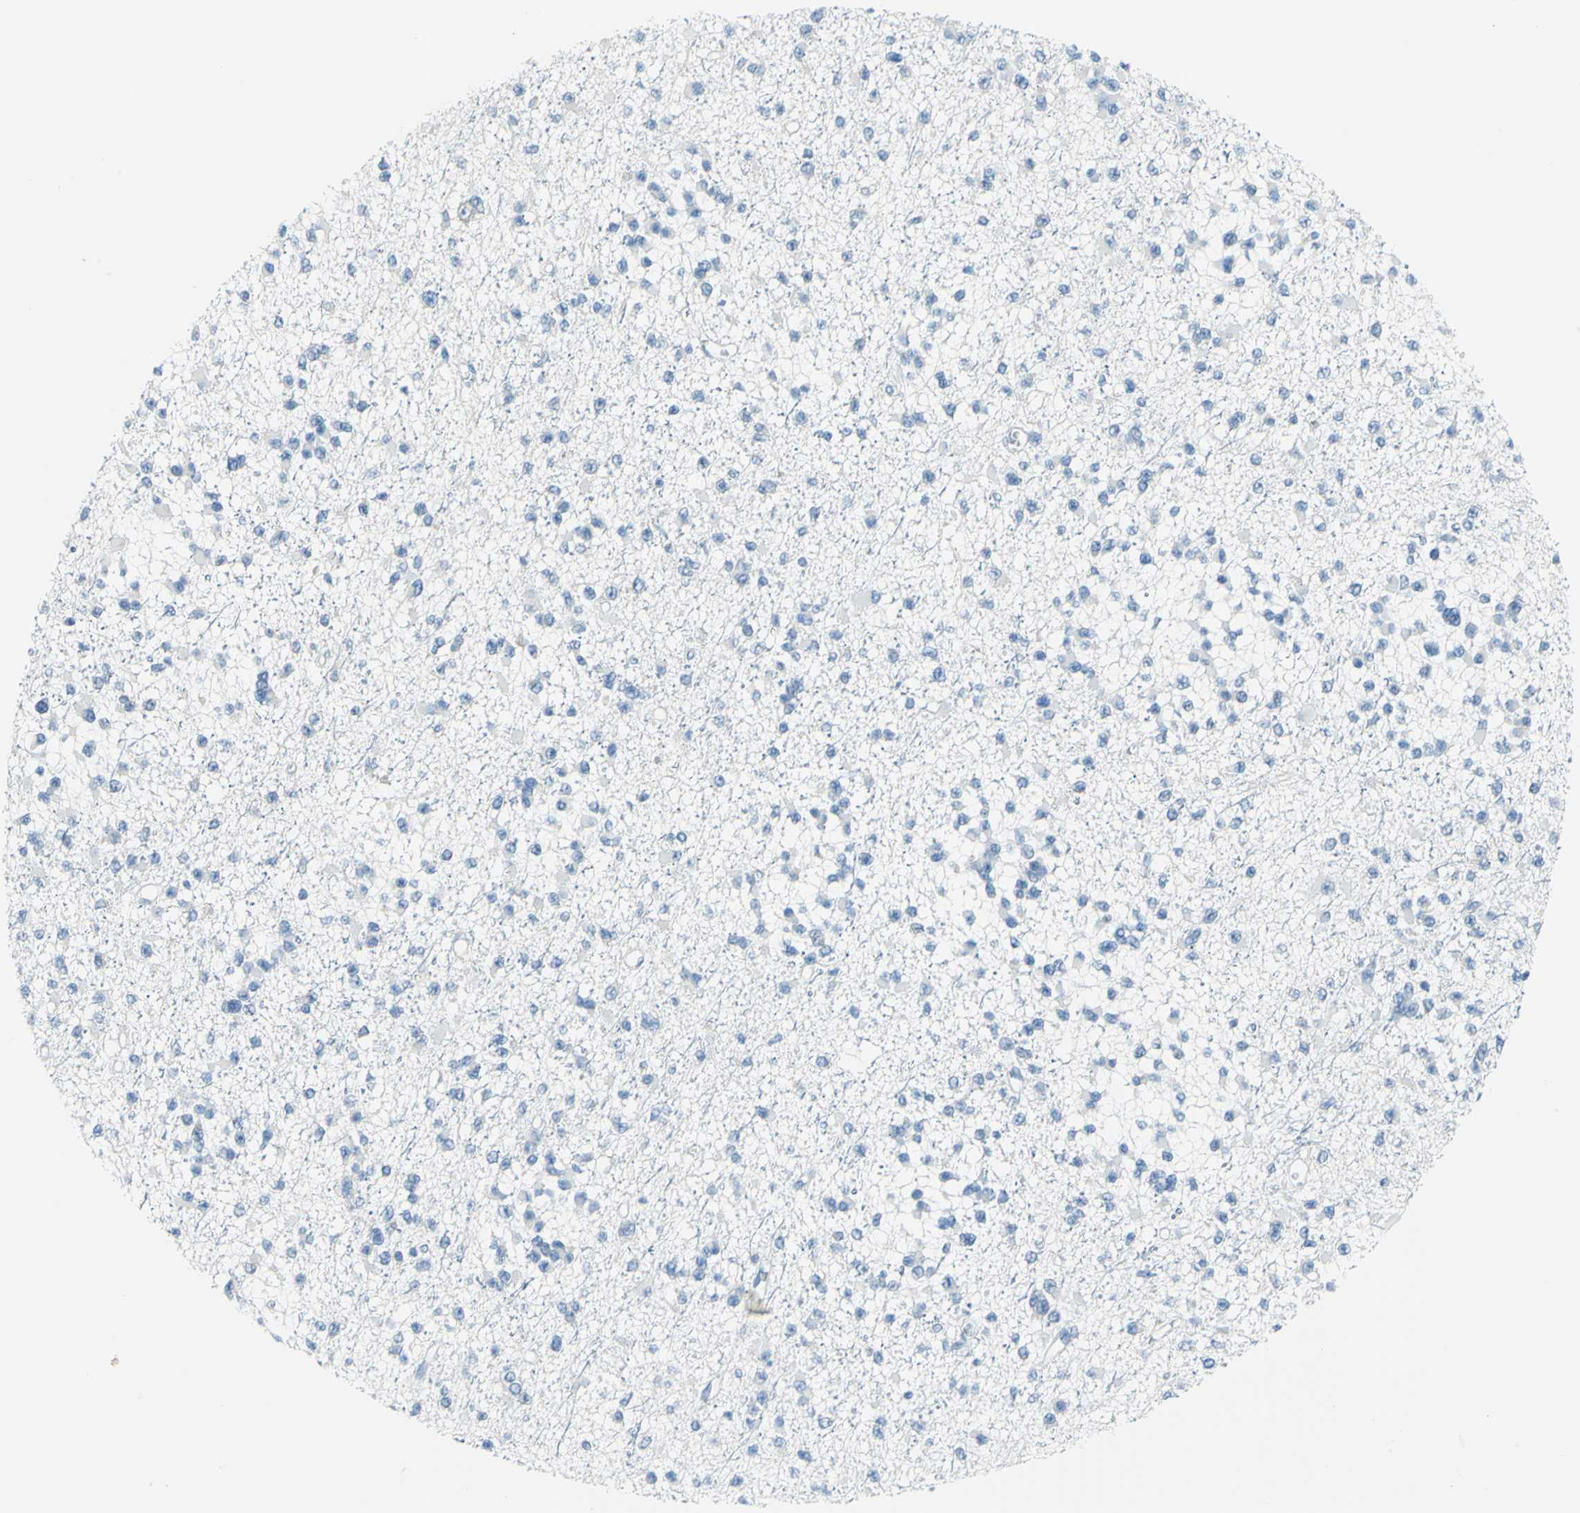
{"staining": {"intensity": "negative", "quantity": "none", "location": "none"}, "tissue": "glioma", "cell_type": "Tumor cells", "image_type": "cancer", "snomed": [{"axis": "morphology", "description": "Glioma, malignant, Low grade"}, {"axis": "topography", "description": "Brain"}], "caption": "The IHC photomicrograph has no significant staining in tumor cells of glioma tissue.", "gene": "DNAI2", "patient": {"sex": "female", "age": 22}}